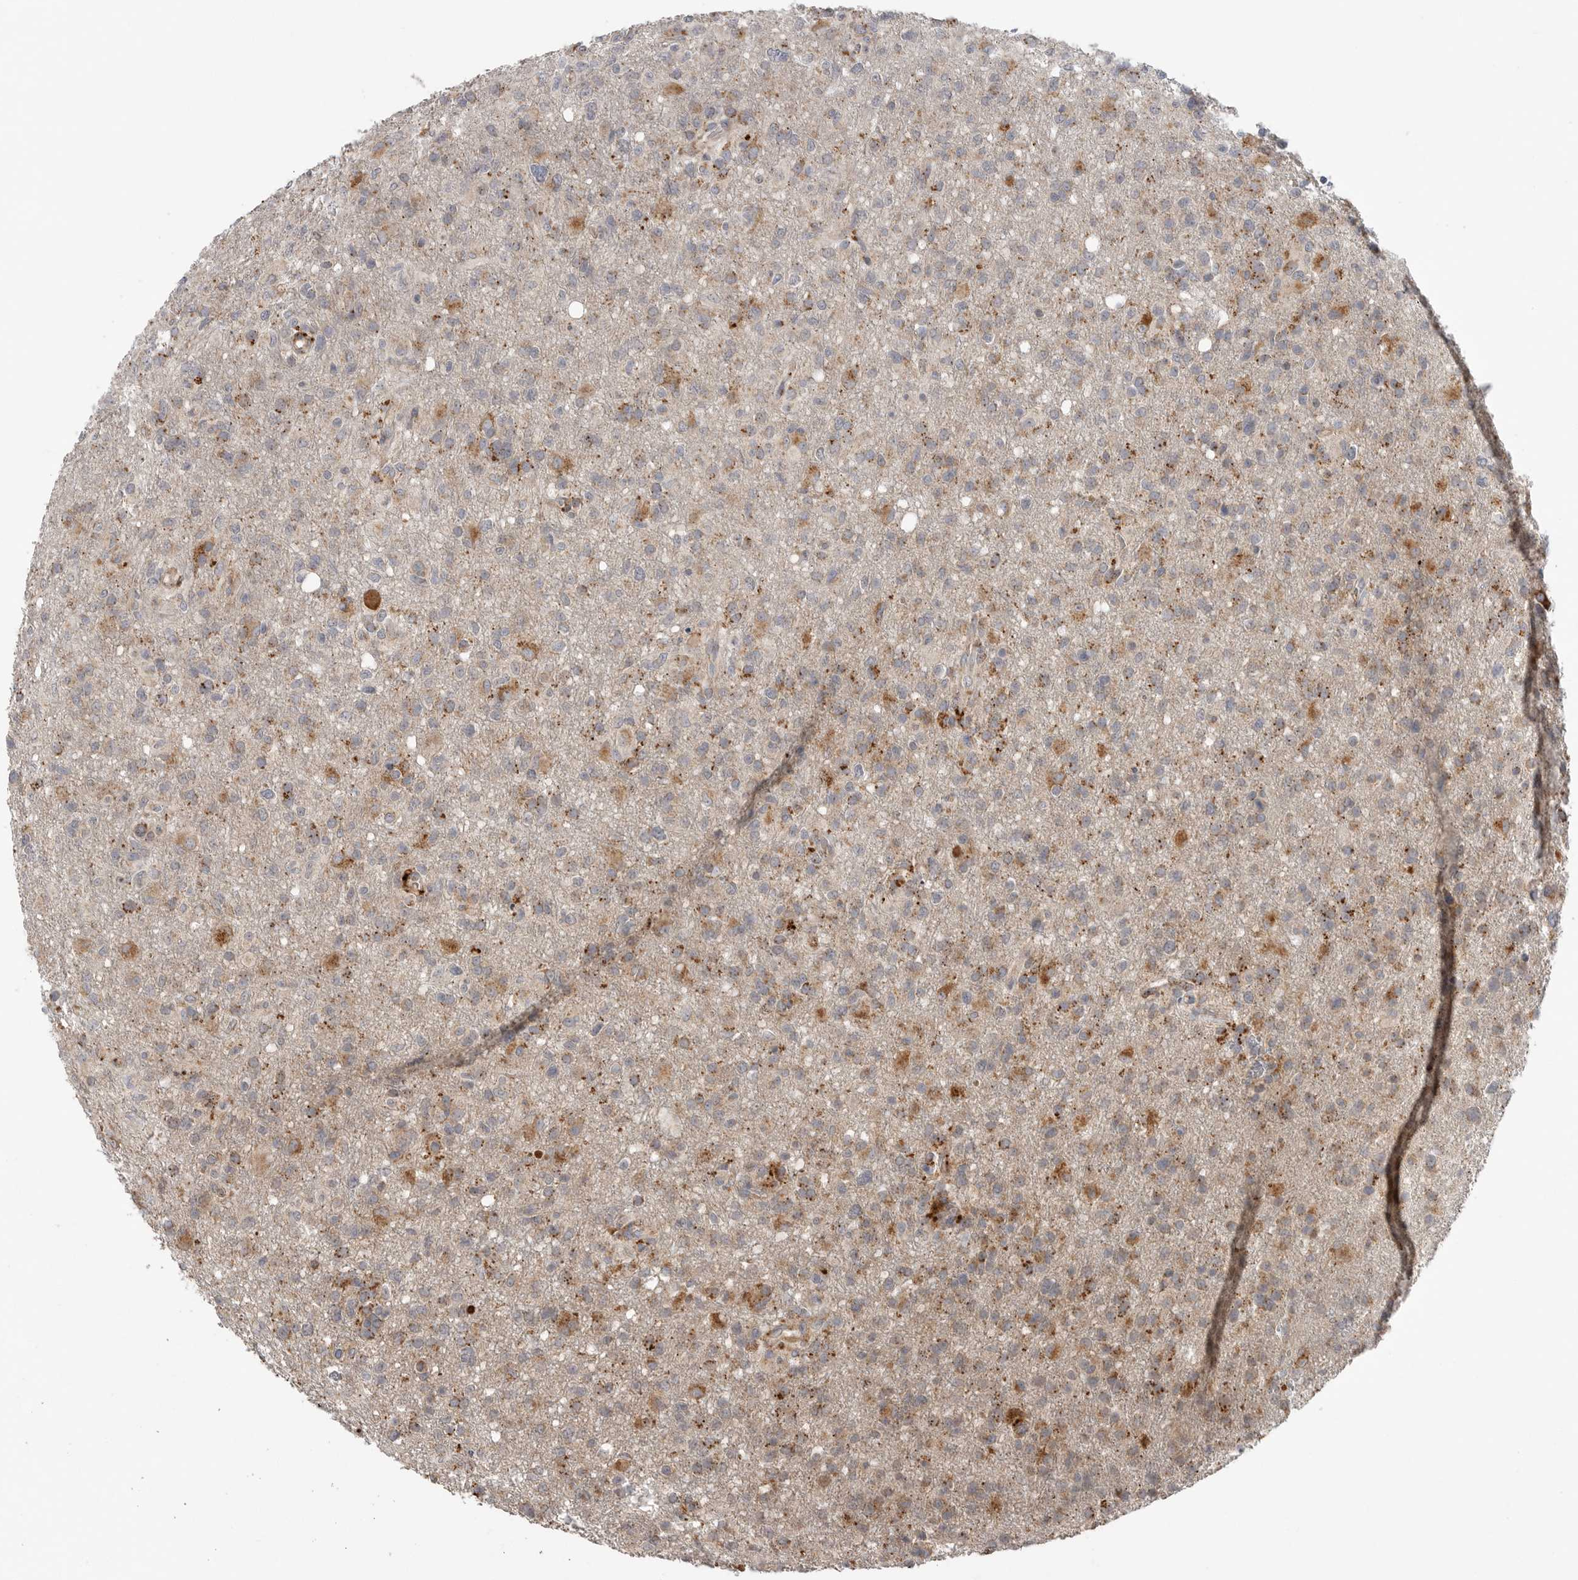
{"staining": {"intensity": "moderate", "quantity": "25%-75%", "location": "cytoplasmic/membranous"}, "tissue": "glioma", "cell_type": "Tumor cells", "image_type": "cancer", "snomed": [{"axis": "morphology", "description": "Glioma, malignant, High grade"}, {"axis": "topography", "description": "Brain"}], "caption": "Immunohistochemical staining of human glioma demonstrates medium levels of moderate cytoplasmic/membranous protein staining in about 25%-75% of tumor cells. Immunohistochemistry stains the protein of interest in brown and the nuclei are stained blue.", "gene": "GALNS", "patient": {"sex": "female", "age": 57}}